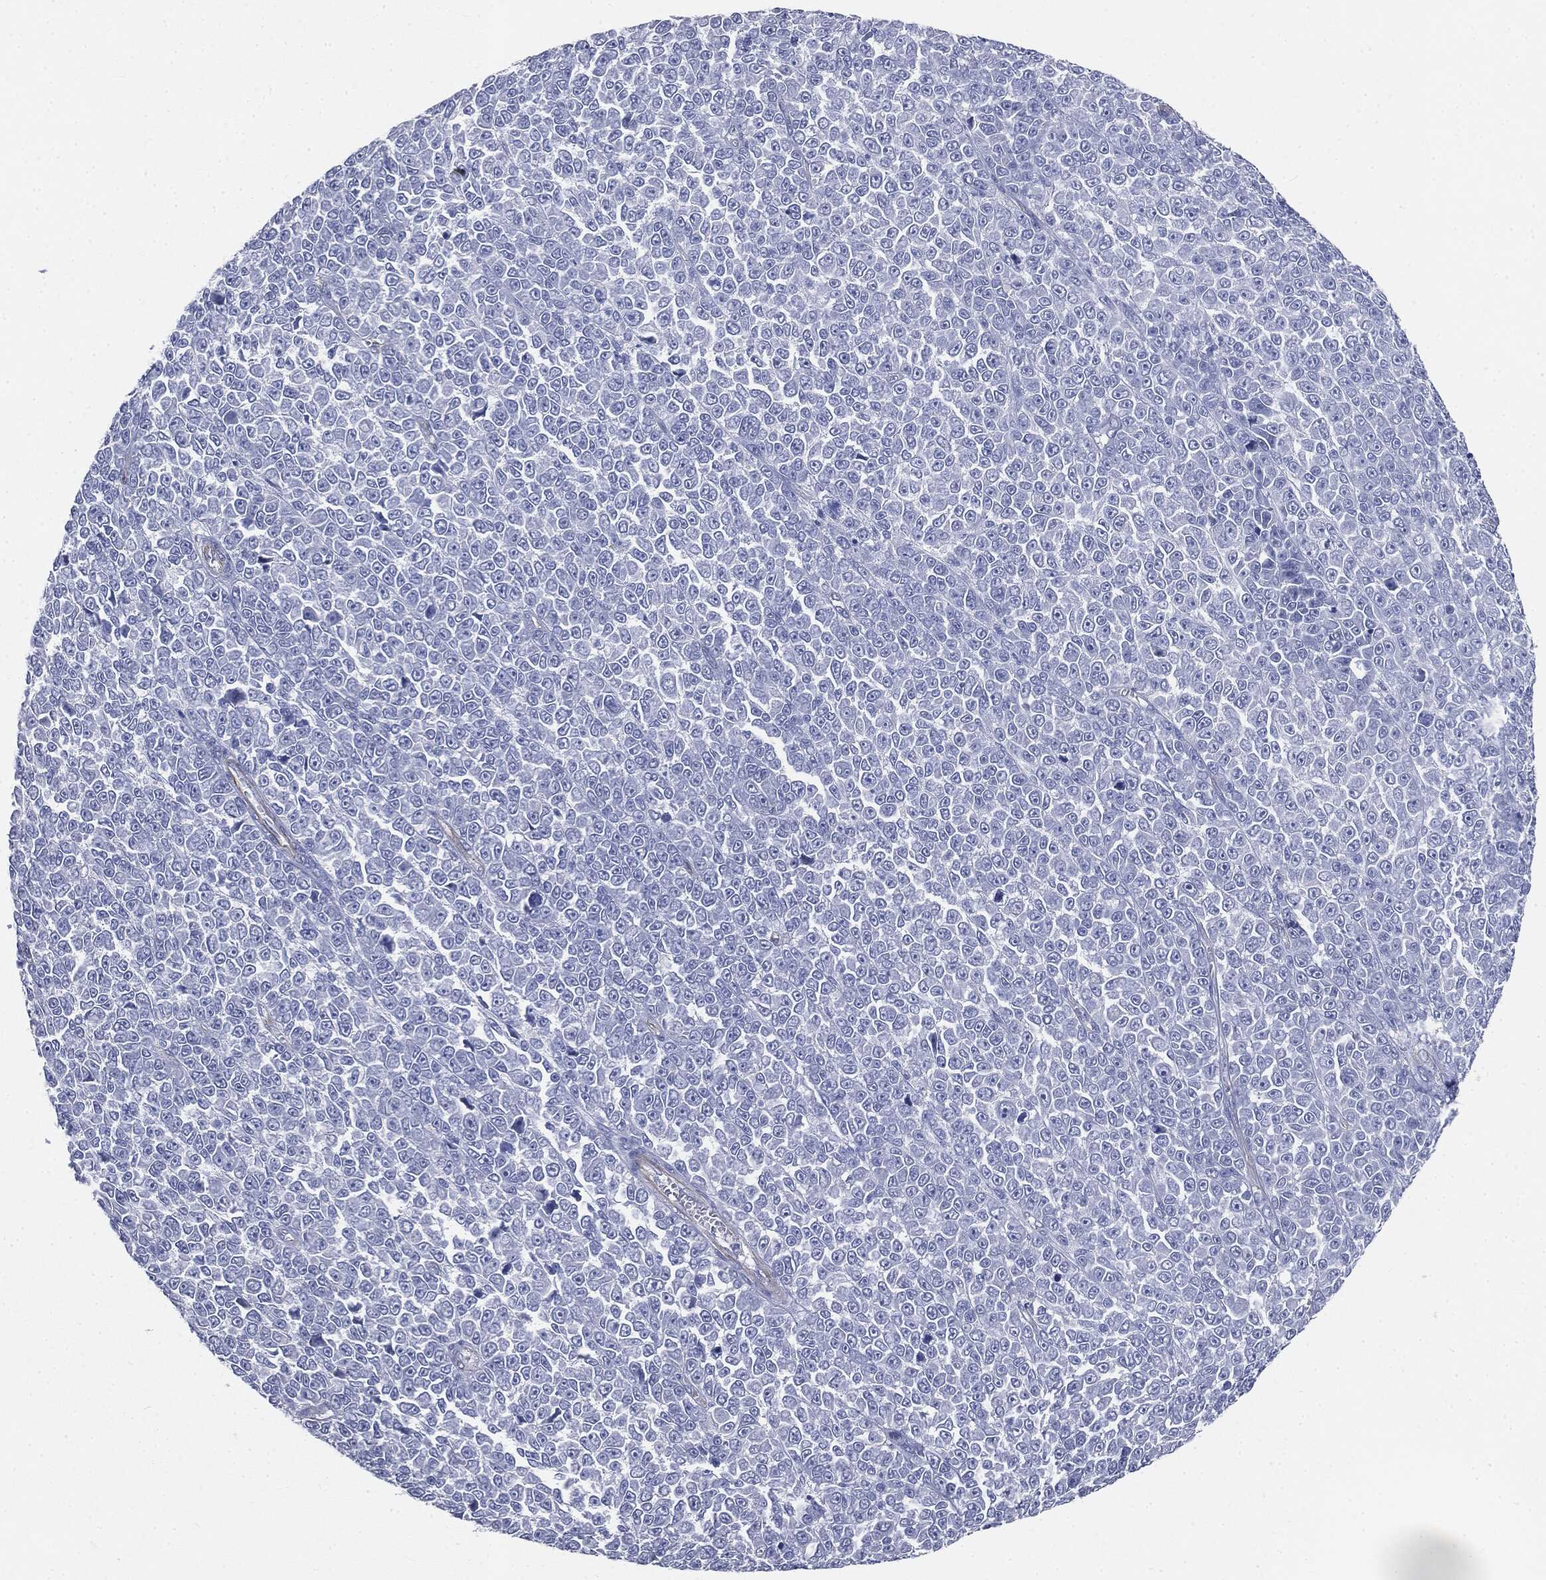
{"staining": {"intensity": "negative", "quantity": "none", "location": "none"}, "tissue": "melanoma", "cell_type": "Tumor cells", "image_type": "cancer", "snomed": [{"axis": "morphology", "description": "Malignant melanoma, NOS"}, {"axis": "topography", "description": "Skin"}], "caption": "A photomicrograph of melanoma stained for a protein displays no brown staining in tumor cells.", "gene": "MUC5AC", "patient": {"sex": "female", "age": 95}}